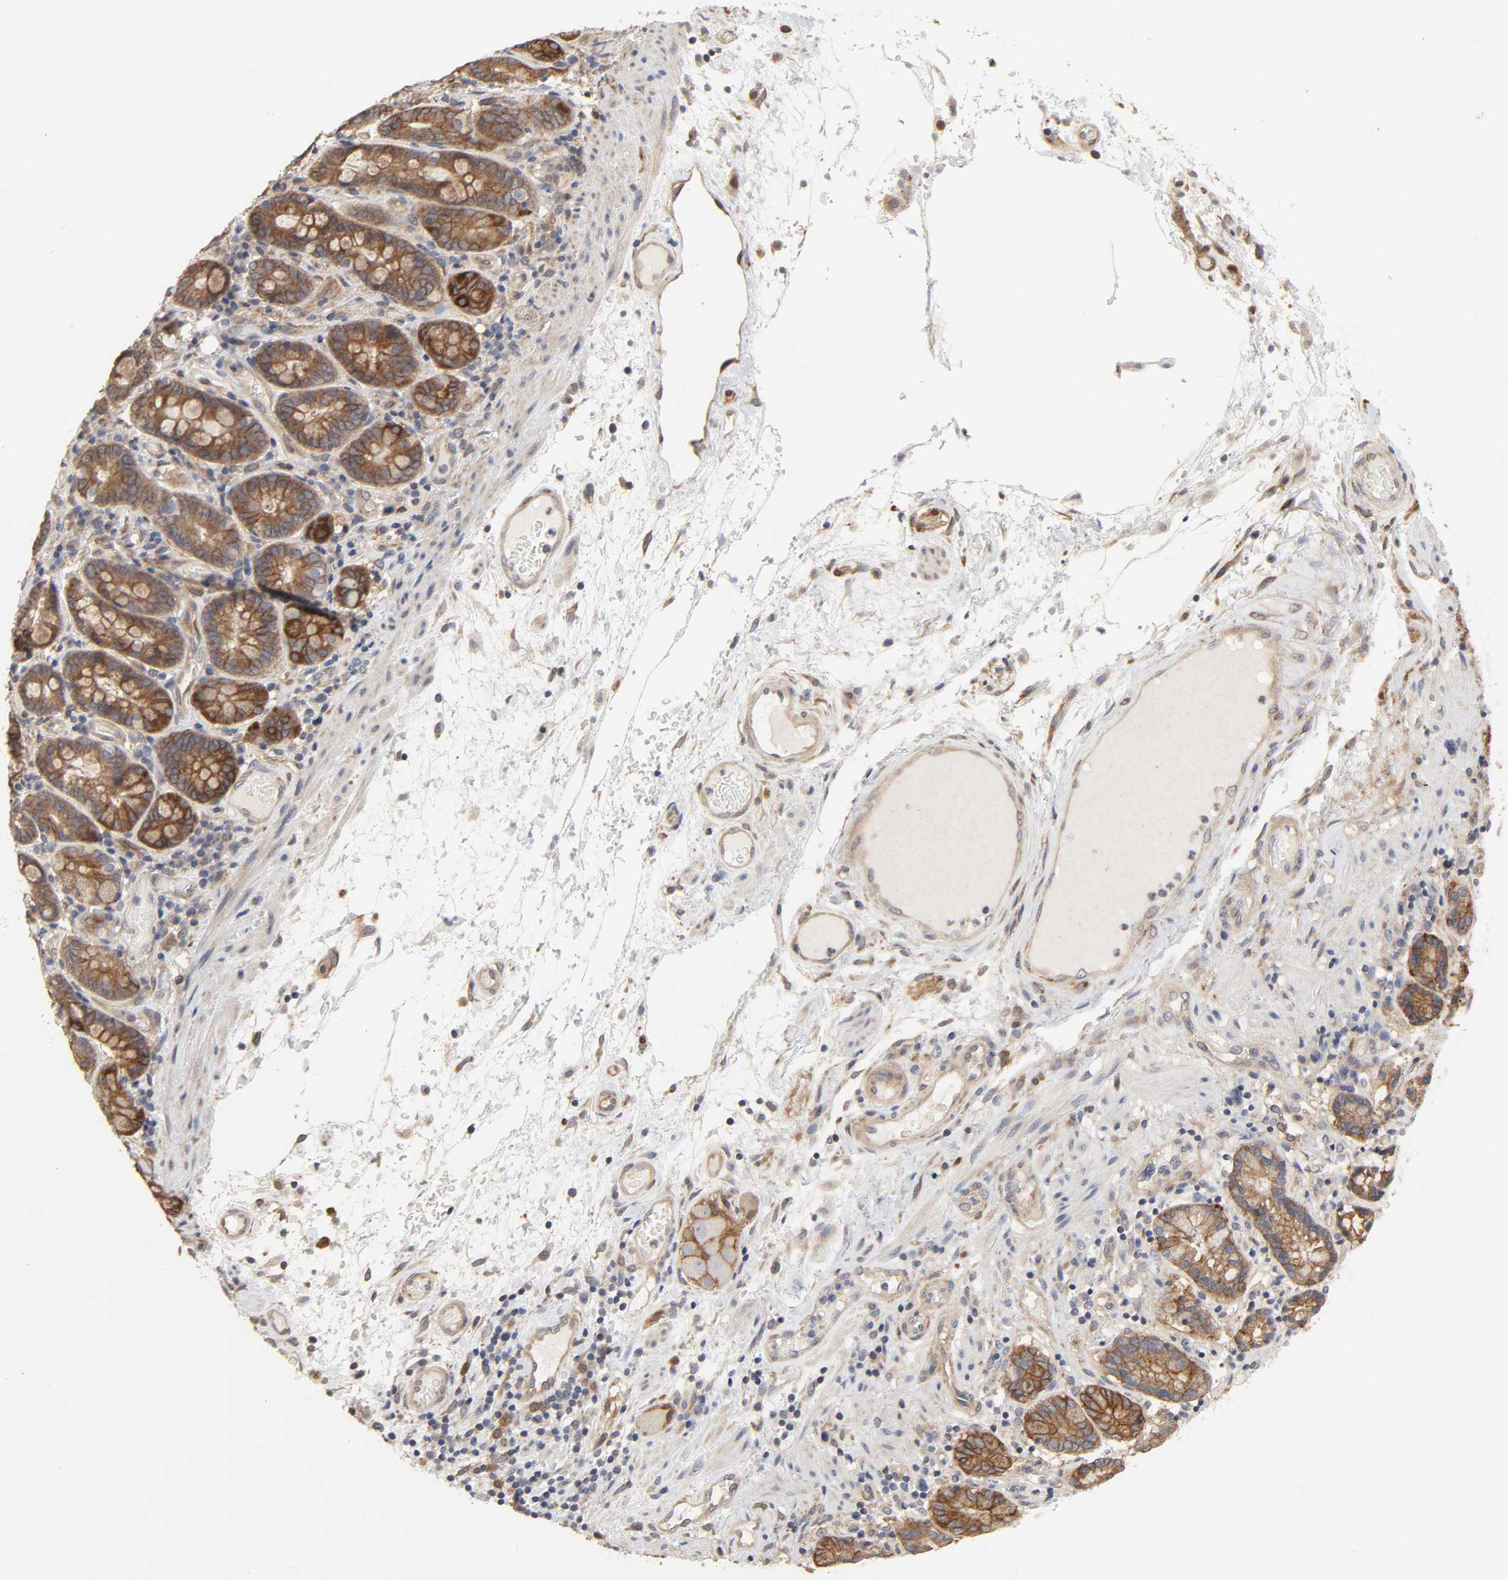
{"staining": {"intensity": "moderate", "quantity": ">75%", "location": "cytoplasmic/membranous"}, "tissue": "pancreatic cancer", "cell_type": "Tumor cells", "image_type": "cancer", "snomed": [{"axis": "morphology", "description": "Adenocarcinoma, NOS"}, {"axis": "topography", "description": "Pancreas"}], "caption": "Immunohistochemical staining of pancreatic cancer demonstrates medium levels of moderate cytoplasmic/membranous protein expression in approximately >75% of tumor cells. The protein of interest is stained brown, and the nuclei are stained in blue (DAB (3,3'-diaminobenzidine) IHC with brightfield microscopy, high magnification).", "gene": "NDRG2", "patient": {"sex": "male", "age": 82}}